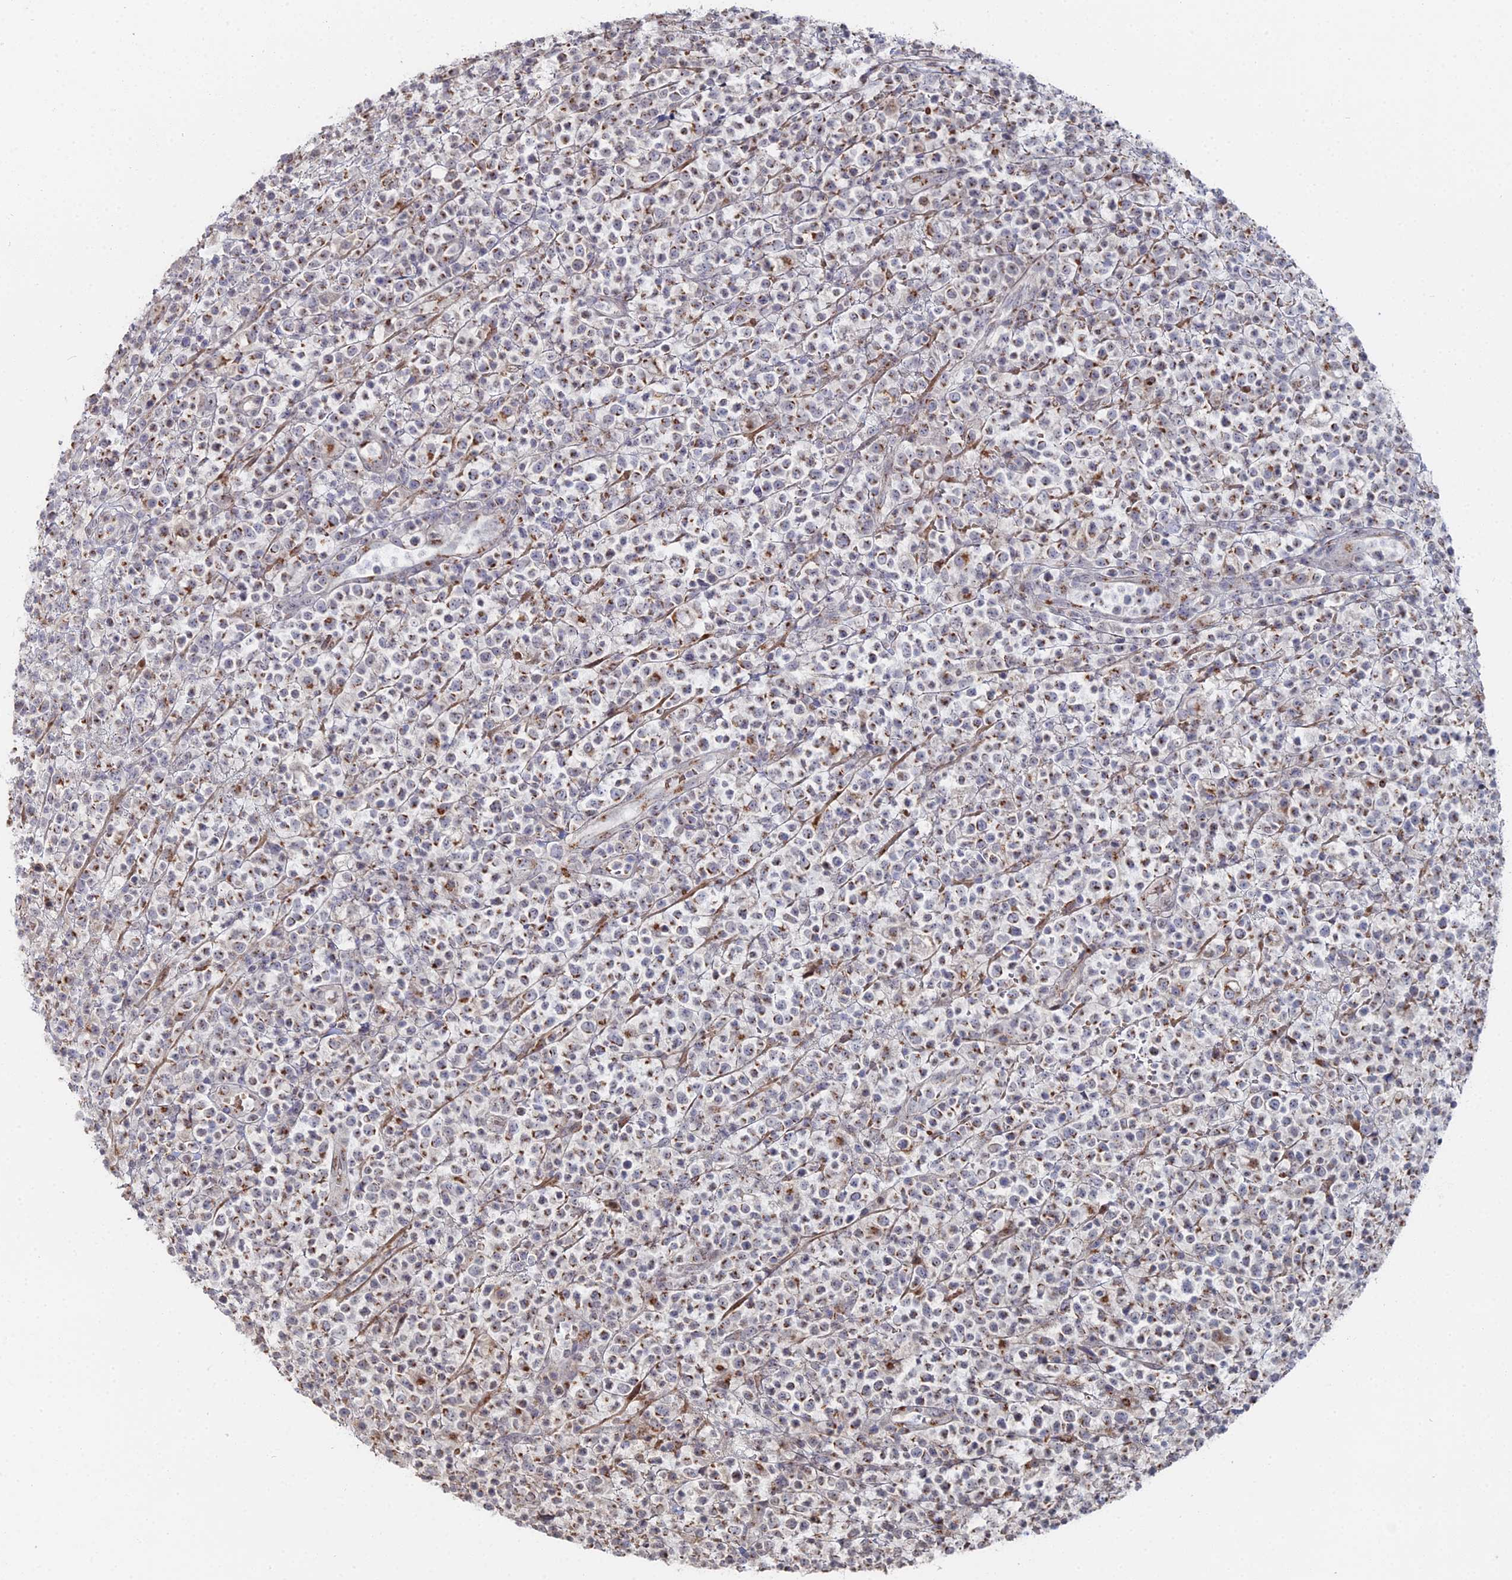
{"staining": {"intensity": "weak", "quantity": "<25%", "location": "cytoplasmic/membranous"}, "tissue": "lymphoma", "cell_type": "Tumor cells", "image_type": "cancer", "snomed": [{"axis": "morphology", "description": "Malignant lymphoma, non-Hodgkin's type, High grade"}, {"axis": "topography", "description": "Colon"}], "caption": "Immunohistochemistry (IHC) image of human high-grade malignant lymphoma, non-Hodgkin's type stained for a protein (brown), which reveals no positivity in tumor cells.", "gene": "SGMS1", "patient": {"sex": "female", "age": 53}}